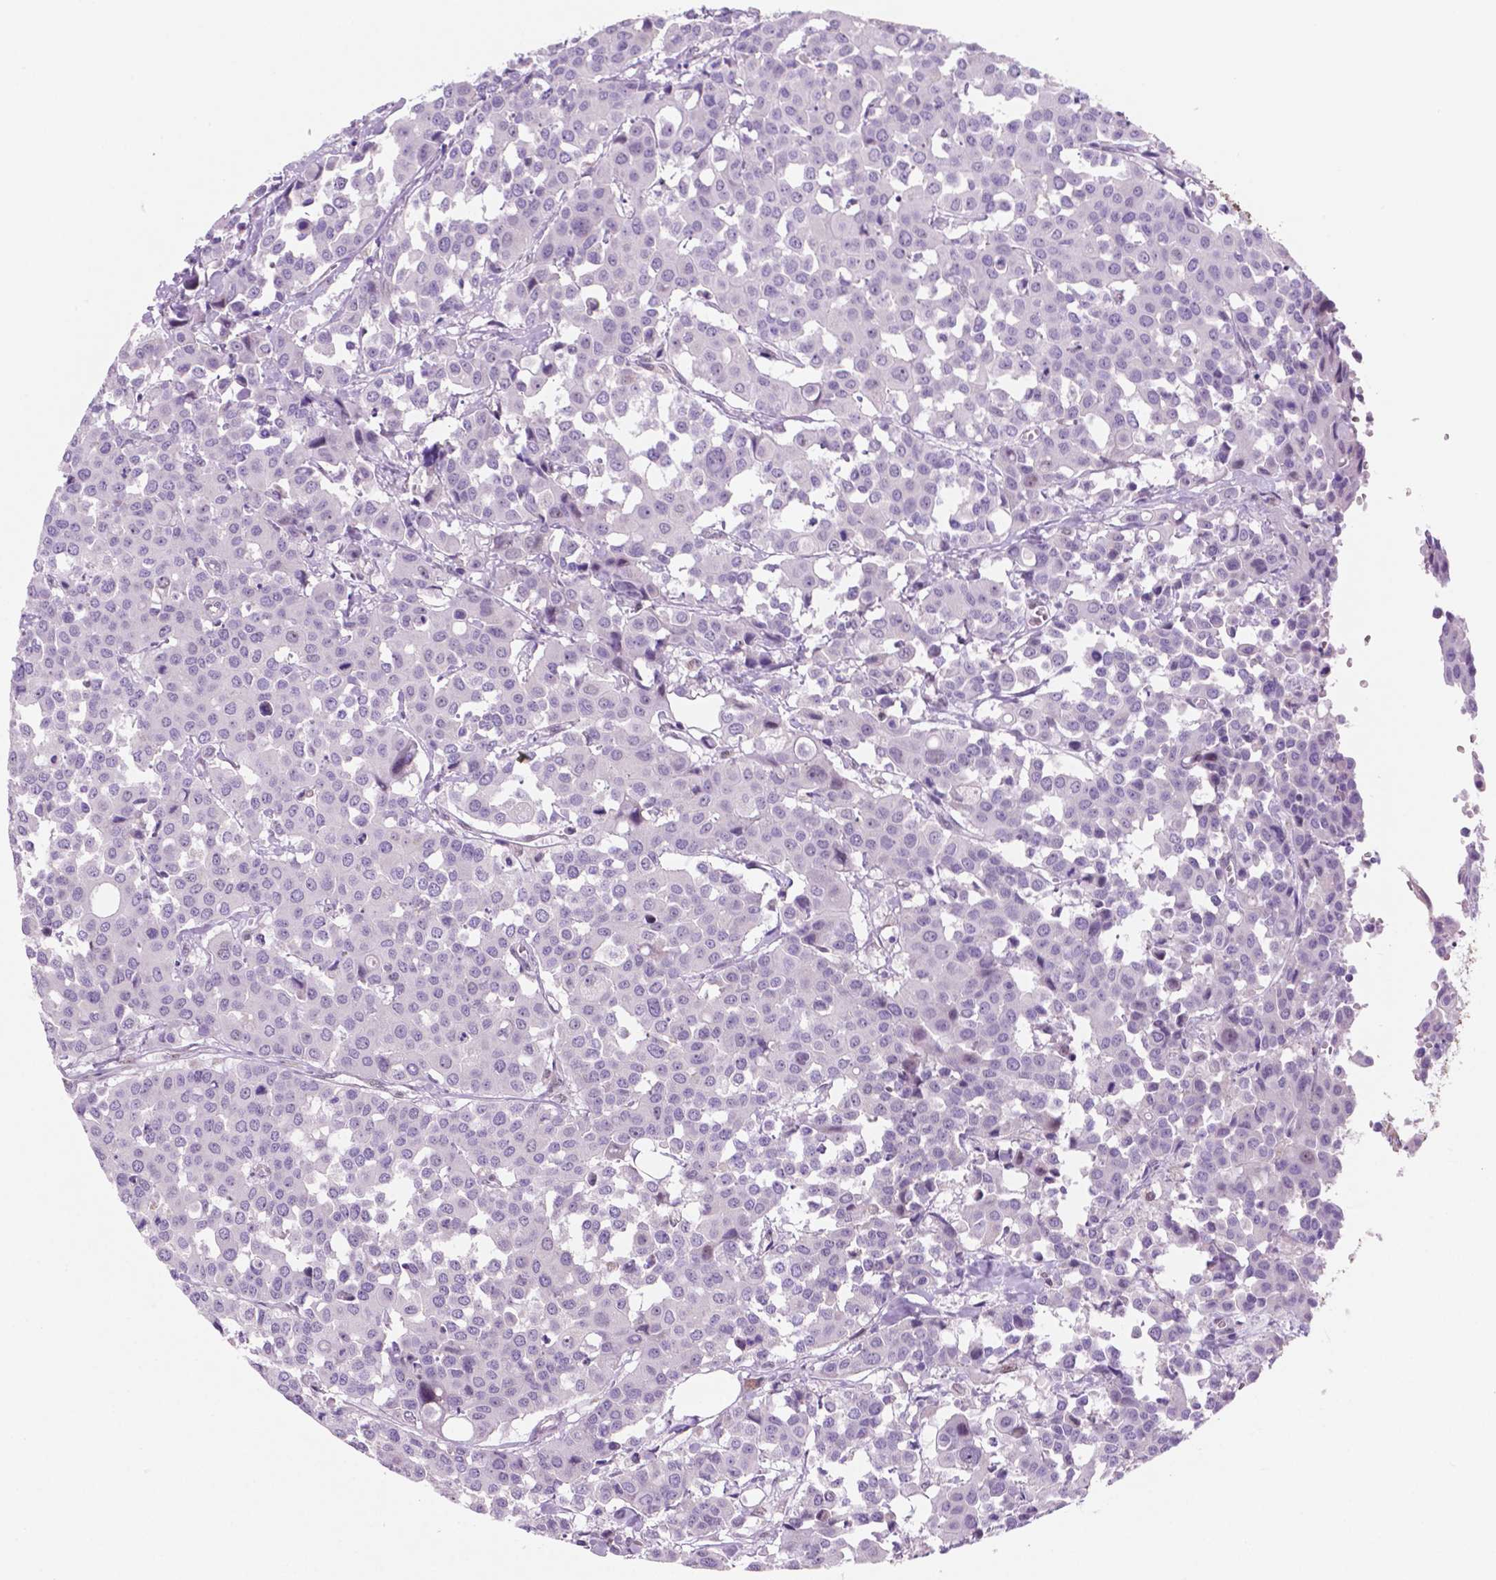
{"staining": {"intensity": "negative", "quantity": "none", "location": "none"}, "tissue": "carcinoid", "cell_type": "Tumor cells", "image_type": "cancer", "snomed": [{"axis": "morphology", "description": "Carcinoid, malignant, NOS"}, {"axis": "topography", "description": "Colon"}], "caption": "Immunohistochemical staining of carcinoid reveals no significant staining in tumor cells. (Stains: DAB (3,3'-diaminobenzidine) IHC with hematoxylin counter stain, Microscopy: brightfield microscopy at high magnification).", "gene": "C18orf21", "patient": {"sex": "male", "age": 81}}